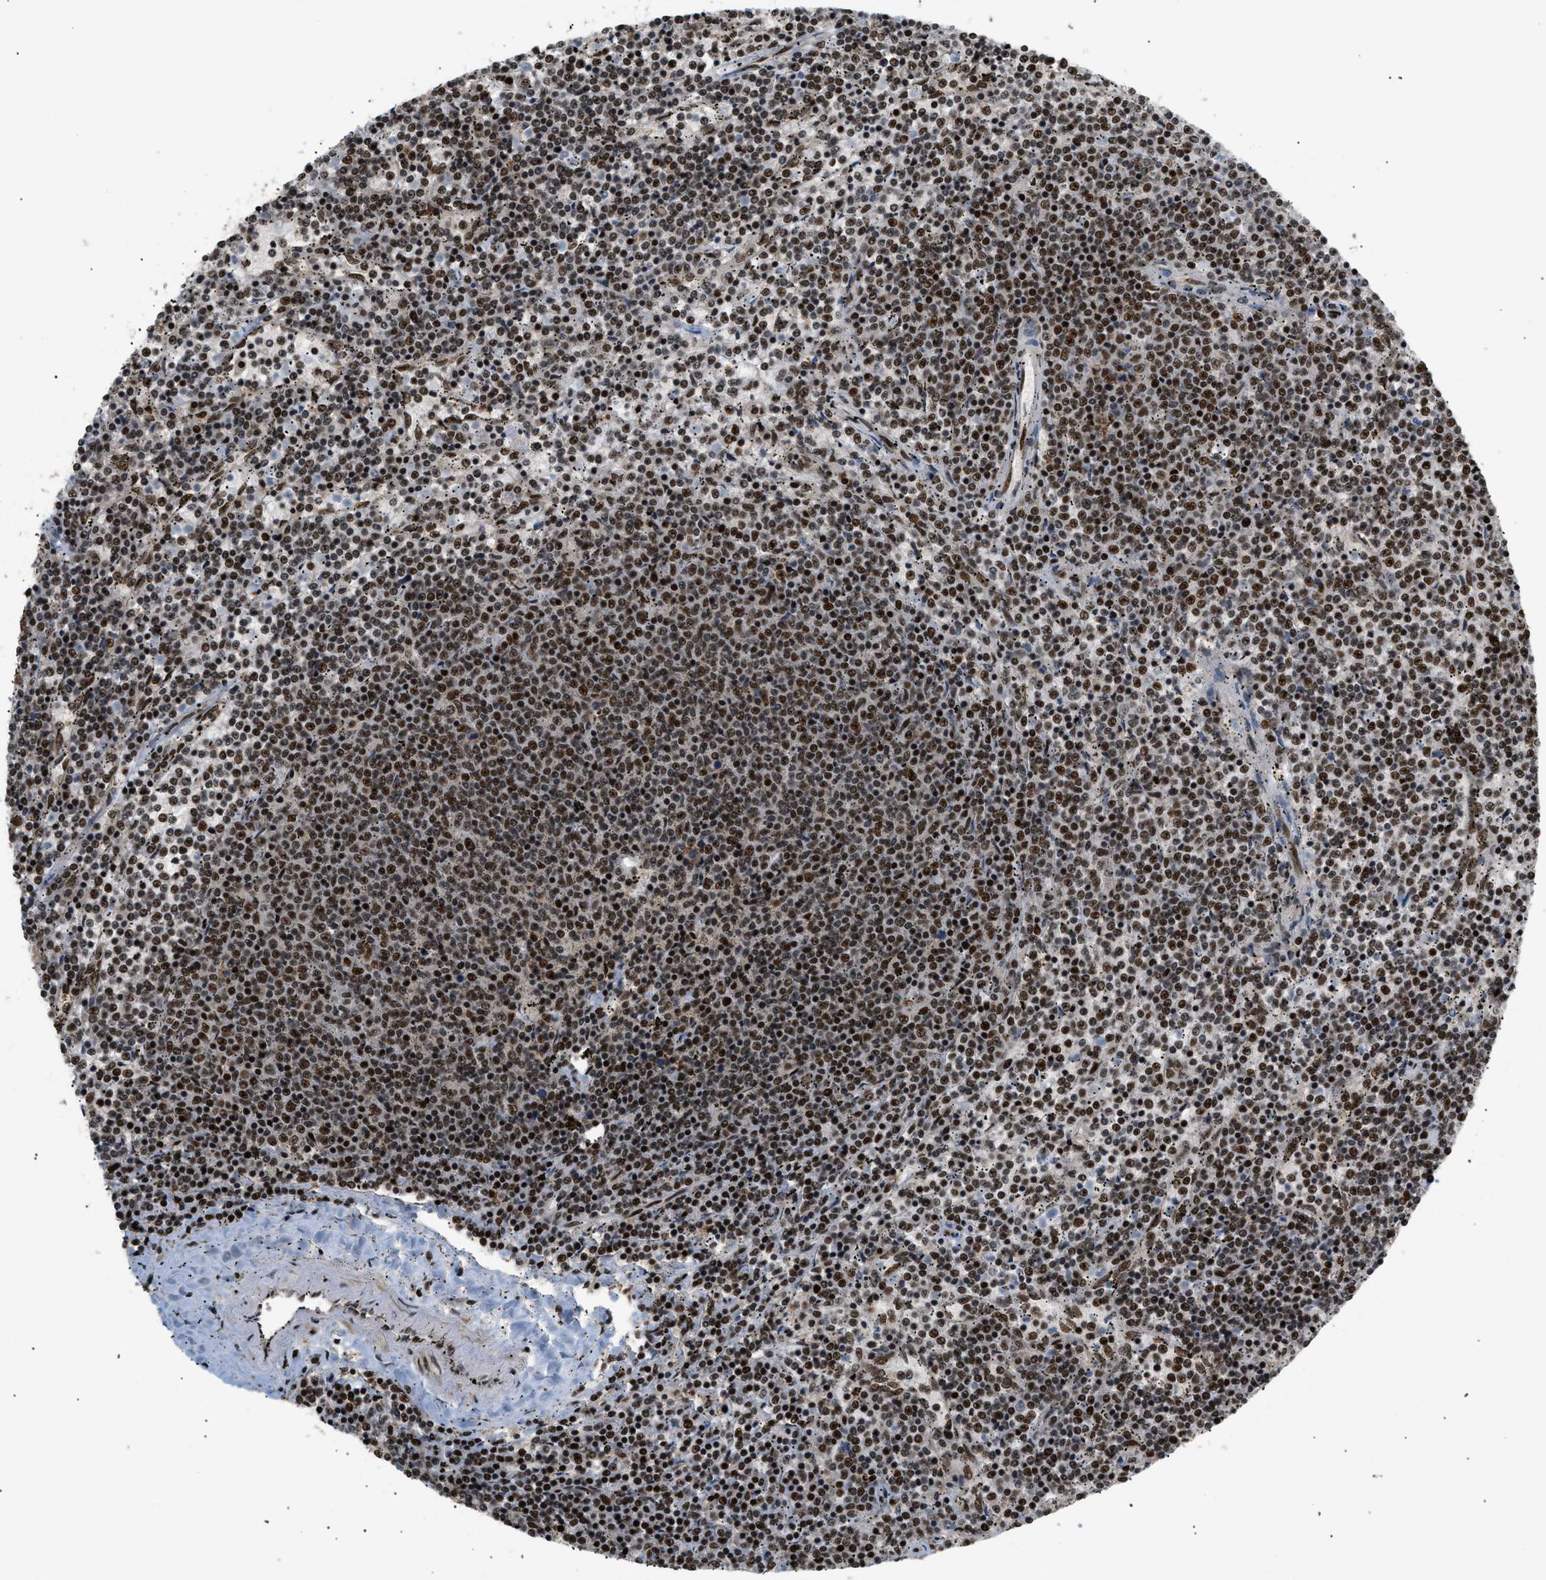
{"staining": {"intensity": "strong", "quantity": ">75%", "location": "nuclear"}, "tissue": "lymphoma", "cell_type": "Tumor cells", "image_type": "cancer", "snomed": [{"axis": "morphology", "description": "Malignant lymphoma, non-Hodgkin's type, Low grade"}, {"axis": "topography", "description": "Spleen"}], "caption": "About >75% of tumor cells in low-grade malignant lymphoma, non-Hodgkin's type display strong nuclear protein expression as visualized by brown immunohistochemical staining.", "gene": "RBM5", "patient": {"sex": "female", "age": 50}}